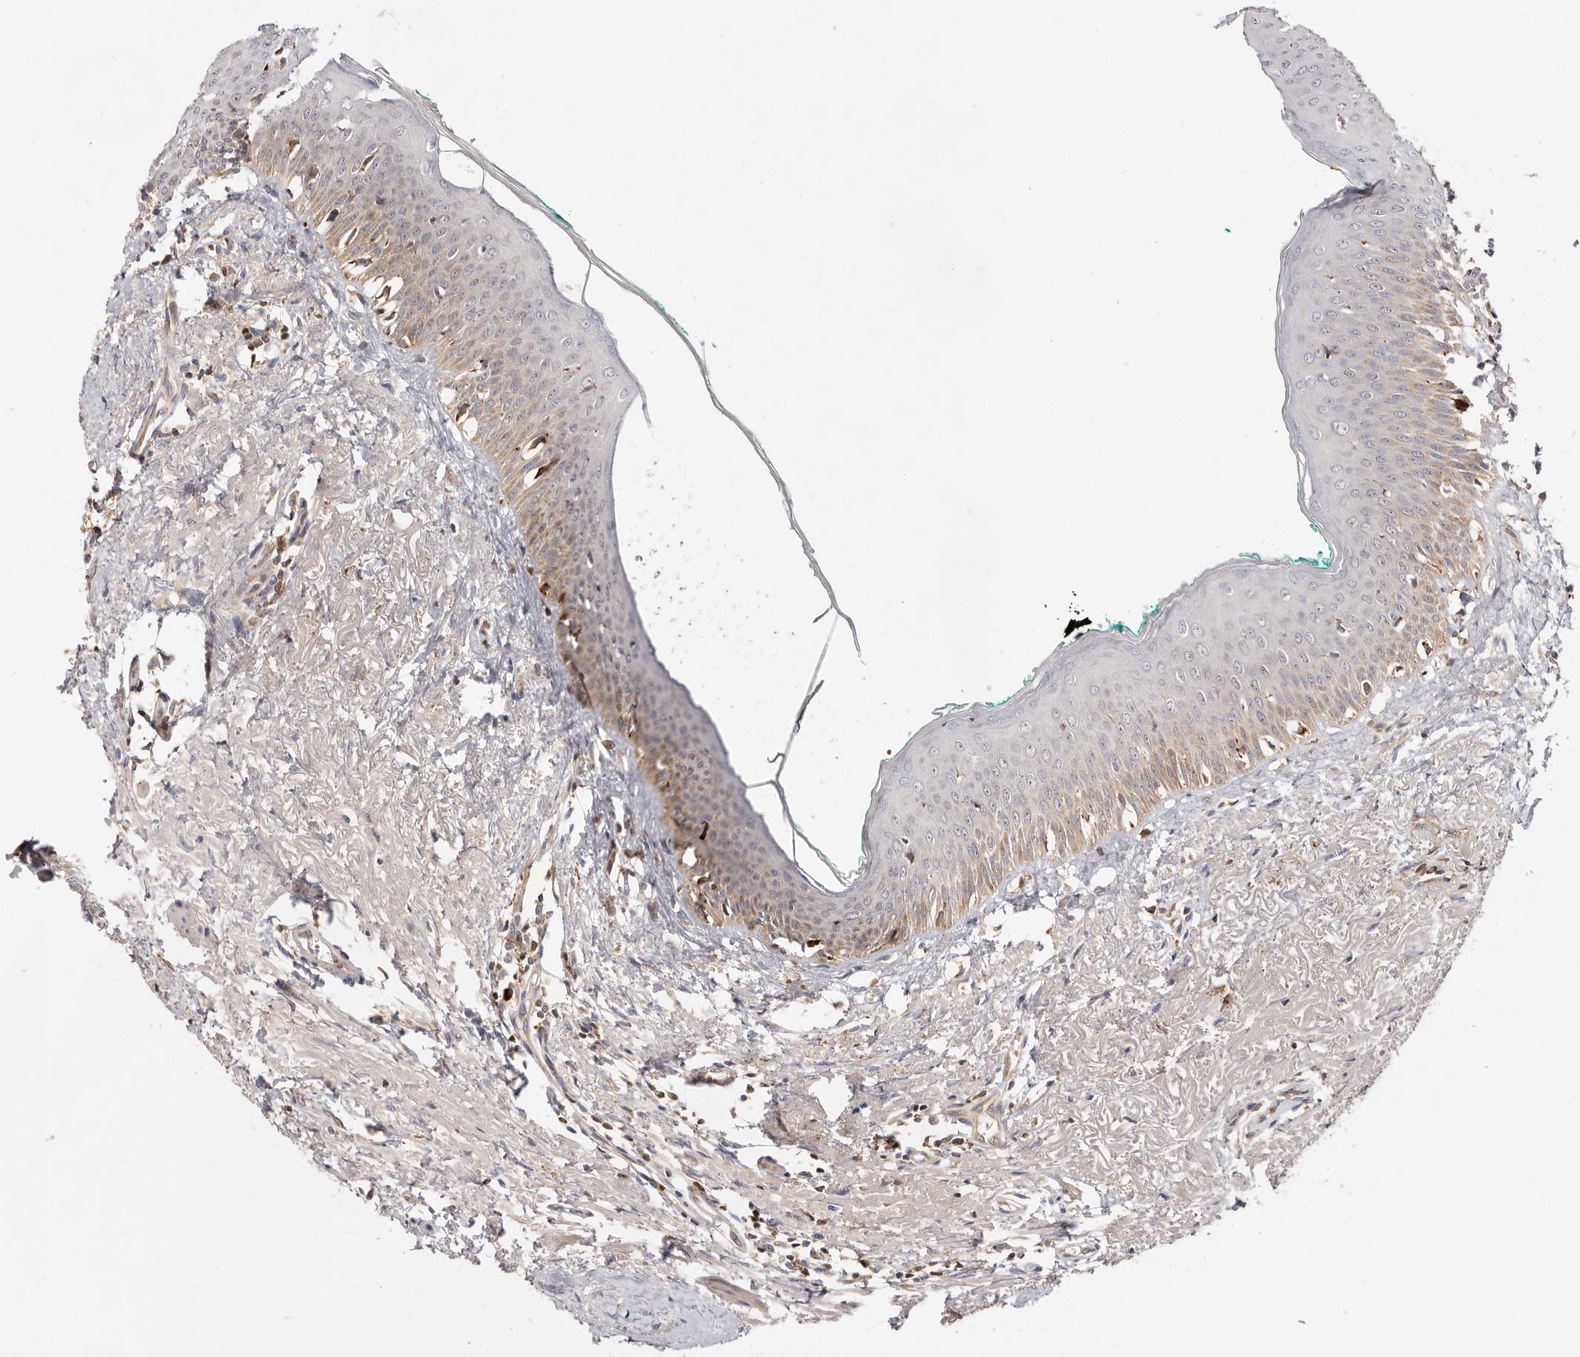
{"staining": {"intensity": "weak", "quantity": "25%-75%", "location": "cytoplasmic/membranous"}, "tissue": "oral mucosa", "cell_type": "Squamous epithelial cells", "image_type": "normal", "snomed": [{"axis": "morphology", "description": "Normal tissue, NOS"}, {"axis": "topography", "description": "Oral tissue"}], "caption": "This photomicrograph displays immunohistochemistry (IHC) staining of benign oral mucosa, with low weak cytoplasmic/membranous staining in about 25%-75% of squamous epithelial cells.", "gene": "RNF213", "patient": {"sex": "female", "age": 70}}